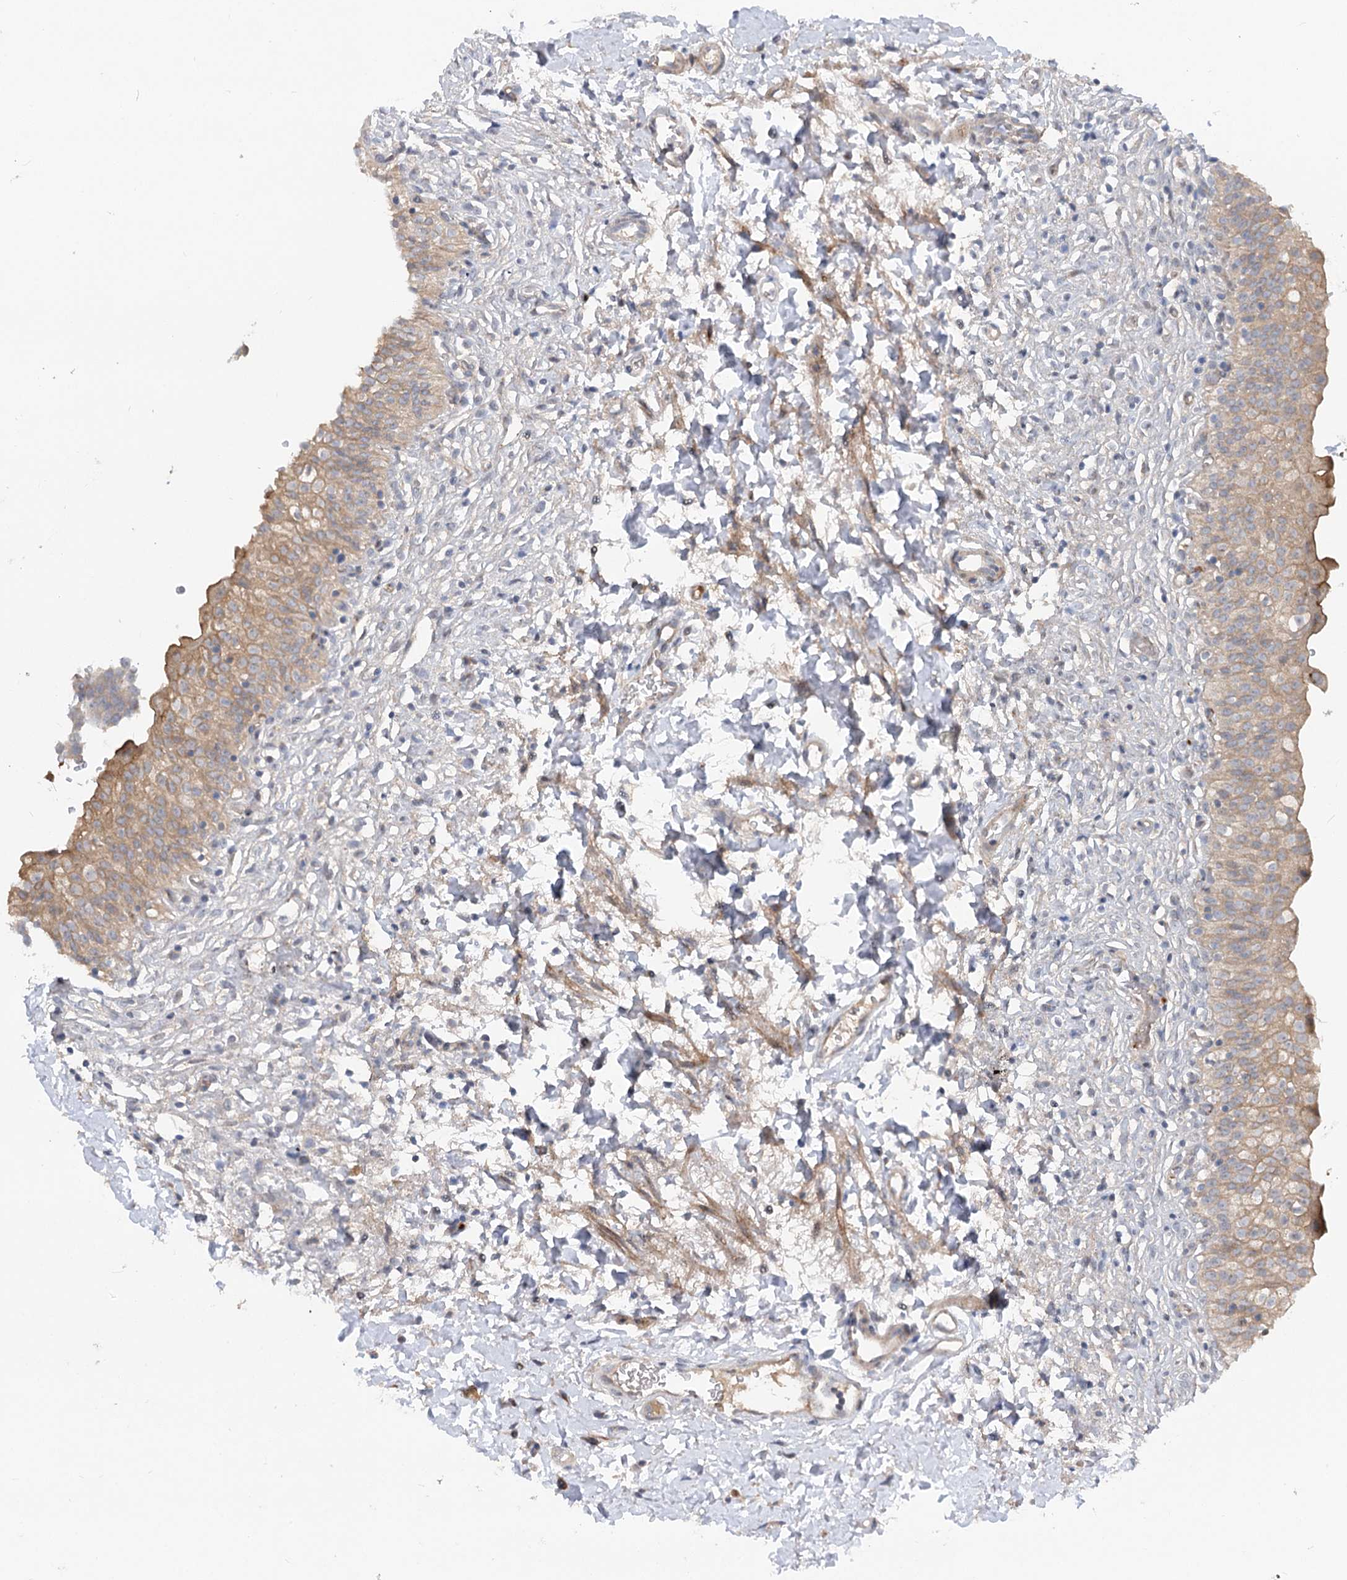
{"staining": {"intensity": "moderate", "quantity": "25%-75%", "location": "cytoplasmic/membranous"}, "tissue": "urinary bladder", "cell_type": "Urothelial cells", "image_type": "normal", "snomed": [{"axis": "morphology", "description": "Normal tissue, NOS"}, {"axis": "topography", "description": "Urinary bladder"}], "caption": "Protein analysis of unremarkable urinary bladder reveals moderate cytoplasmic/membranous positivity in approximately 25%-75% of urothelial cells. Immunohistochemistry stains the protein in brown and the nuclei are stained blue.", "gene": "FGF19", "patient": {"sex": "male", "age": 55}}